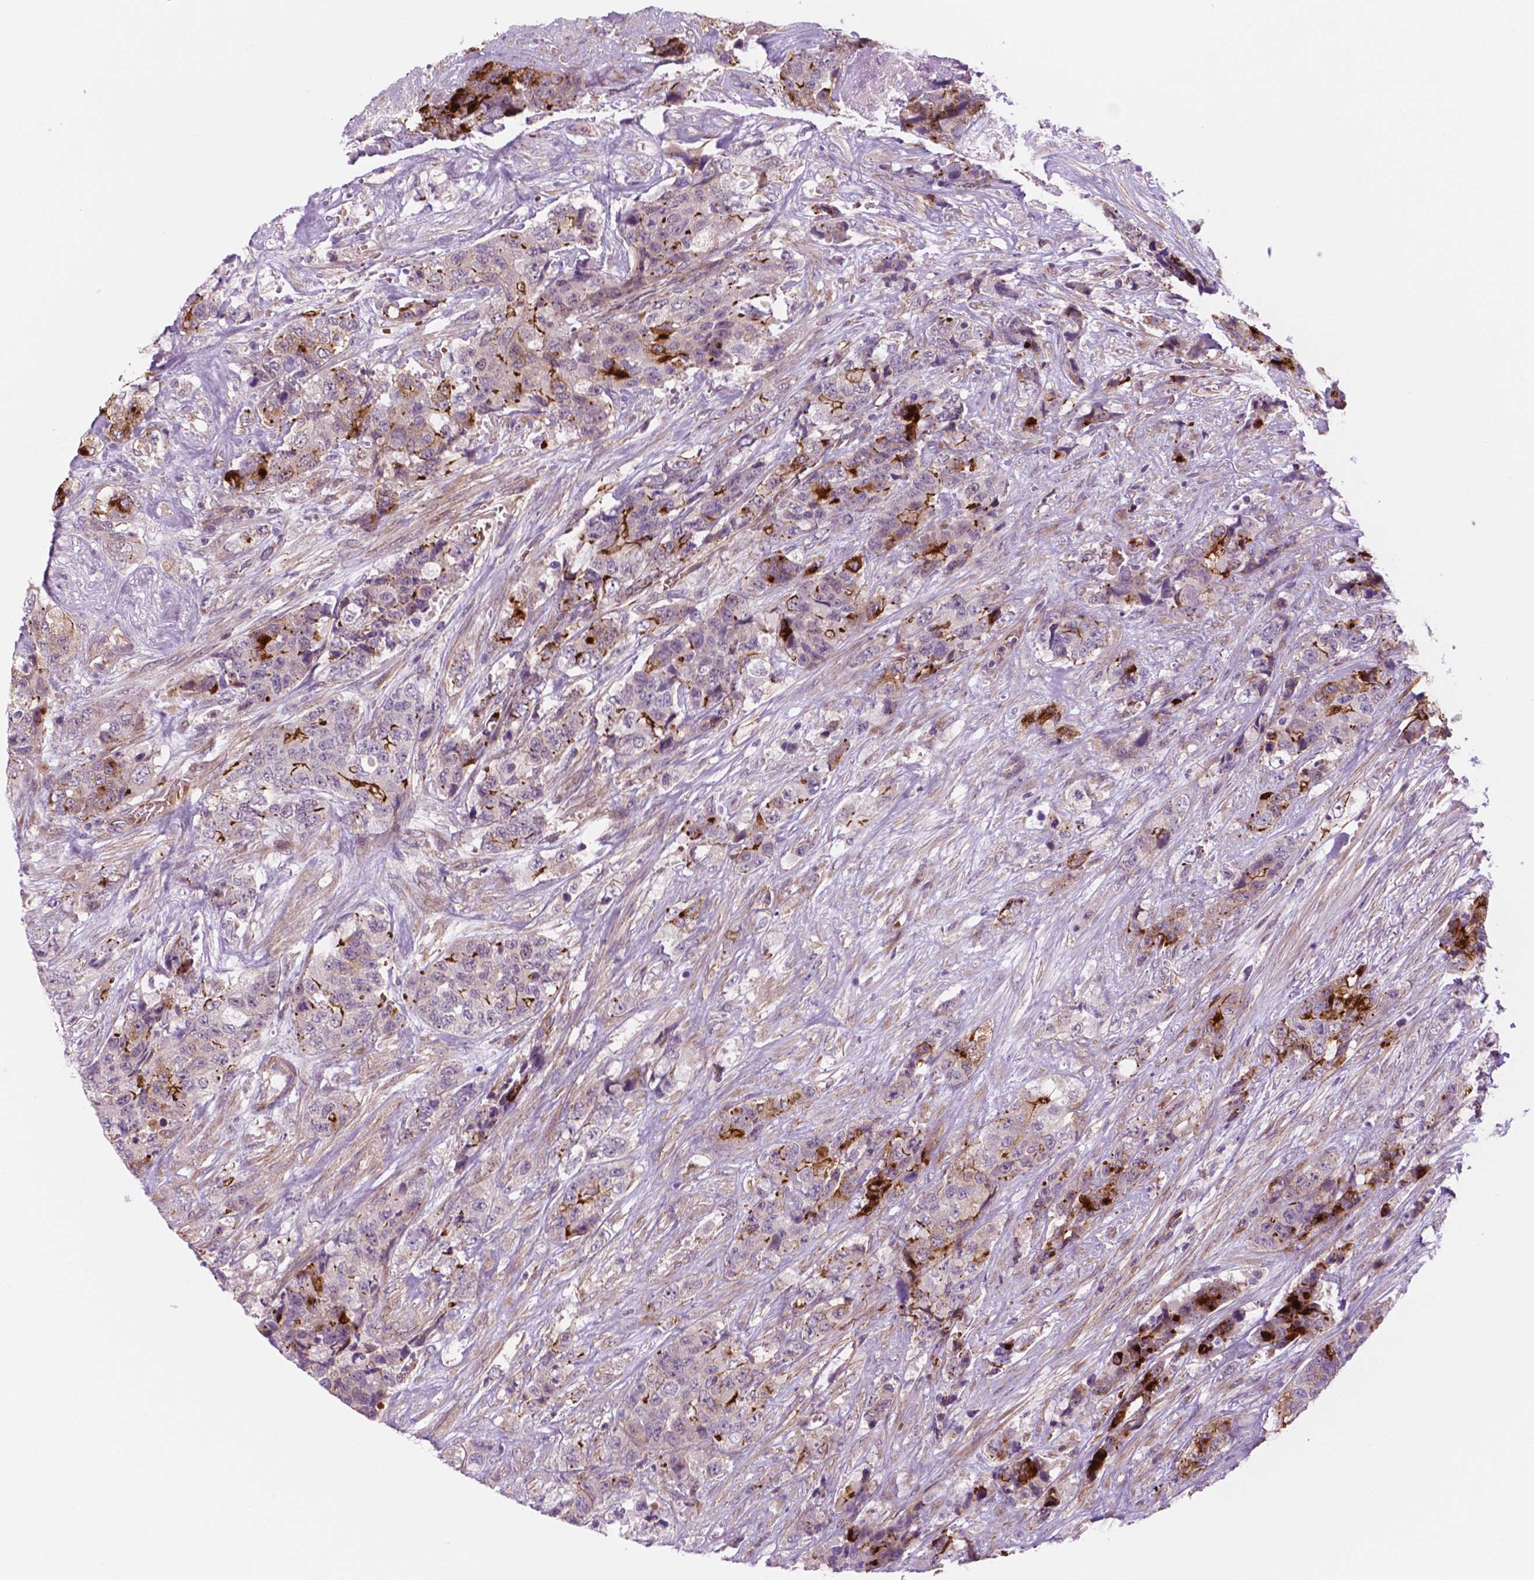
{"staining": {"intensity": "strong", "quantity": "<25%", "location": "cytoplasmic/membranous"}, "tissue": "urothelial cancer", "cell_type": "Tumor cells", "image_type": "cancer", "snomed": [{"axis": "morphology", "description": "Urothelial carcinoma, High grade"}, {"axis": "topography", "description": "Urinary bladder"}], "caption": "The micrograph reveals a brown stain indicating the presence of a protein in the cytoplasmic/membranous of tumor cells in high-grade urothelial carcinoma. The protein of interest is shown in brown color, while the nuclei are stained blue.", "gene": "RND3", "patient": {"sex": "female", "age": 78}}